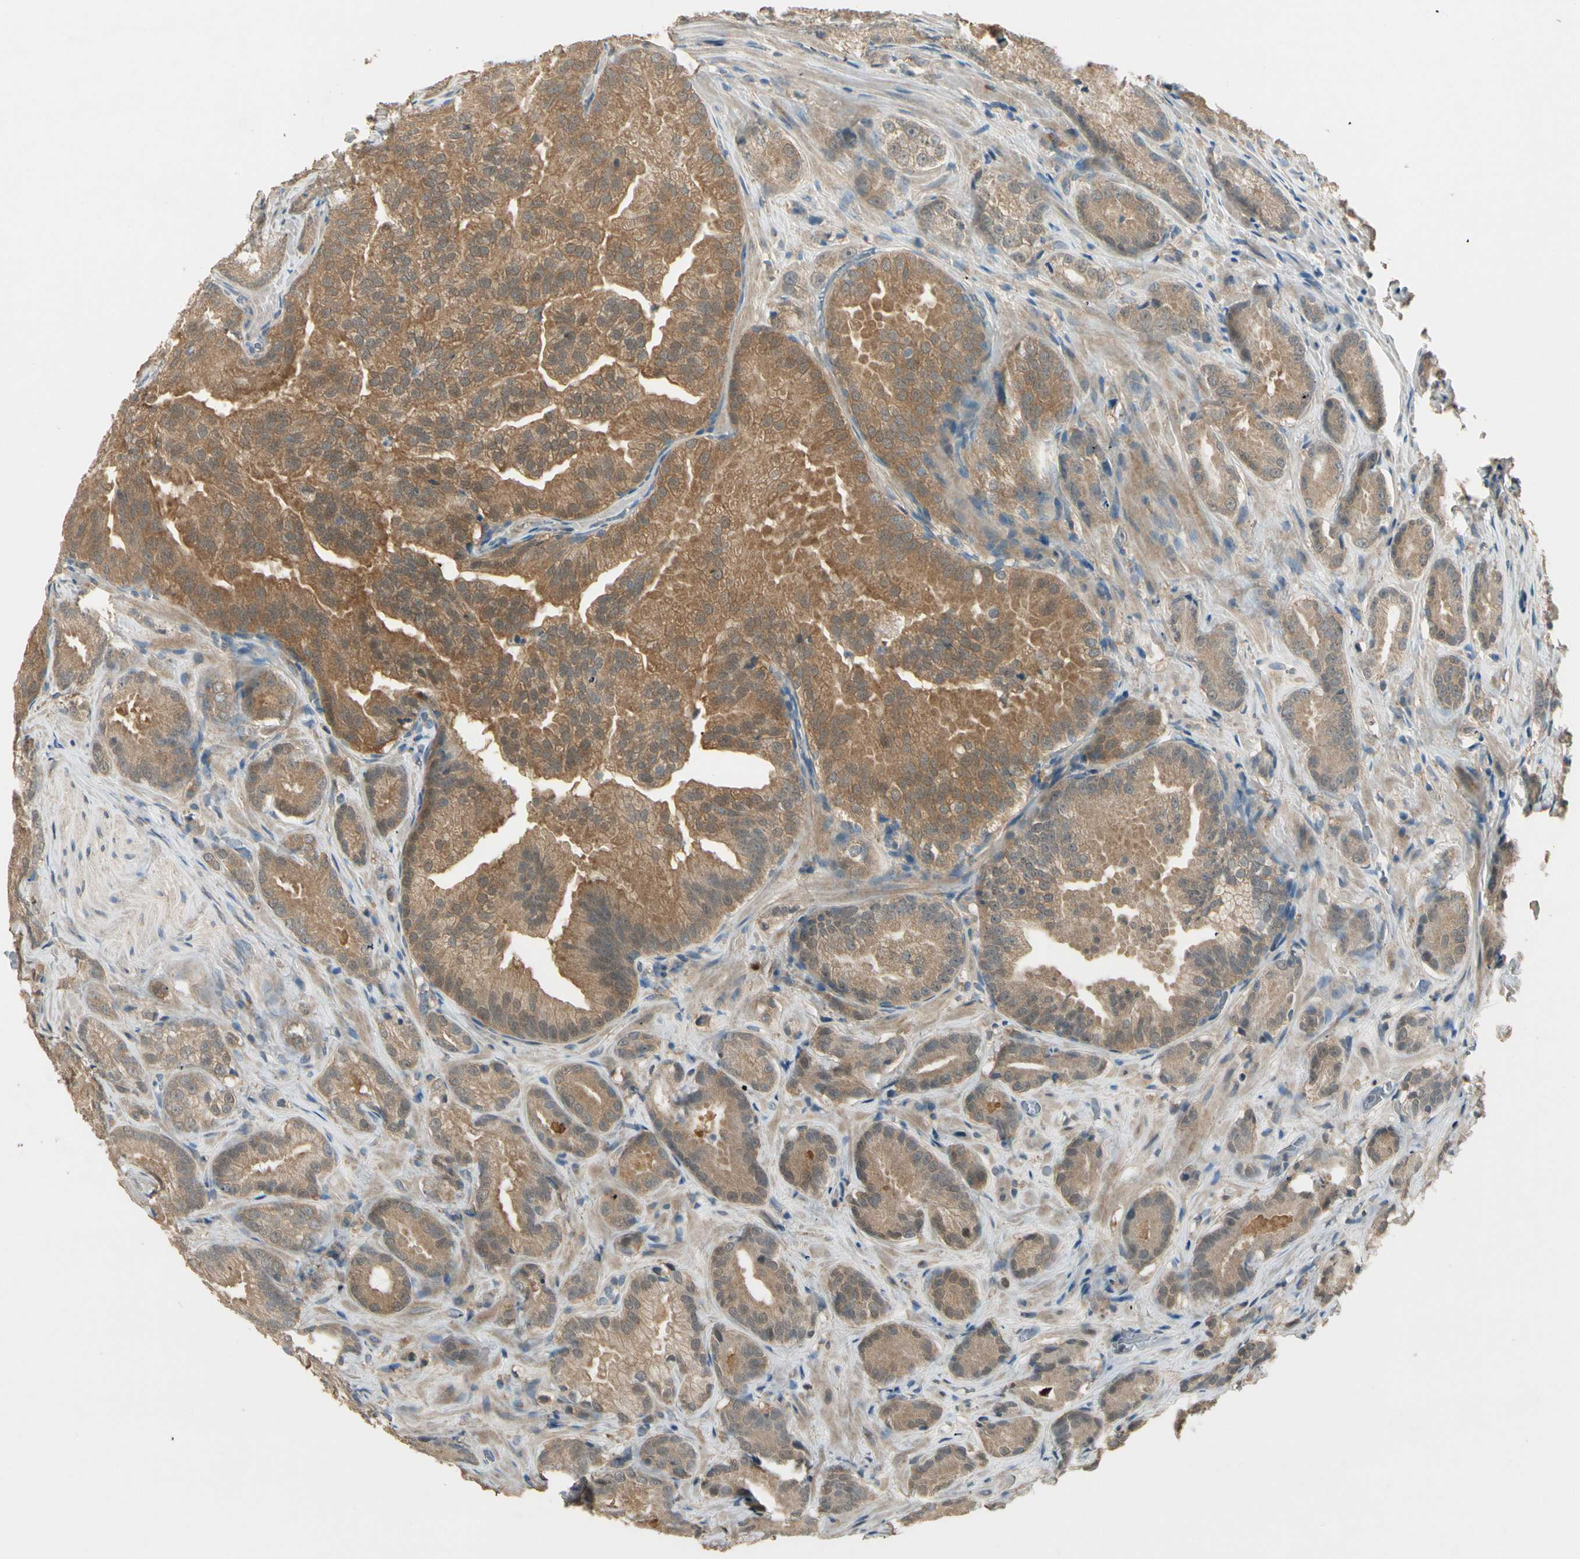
{"staining": {"intensity": "moderate", "quantity": ">75%", "location": "cytoplasmic/membranous"}, "tissue": "prostate cancer", "cell_type": "Tumor cells", "image_type": "cancer", "snomed": [{"axis": "morphology", "description": "Adenocarcinoma, High grade"}, {"axis": "topography", "description": "Prostate"}], "caption": "Moderate cytoplasmic/membranous staining is seen in about >75% of tumor cells in prostate adenocarcinoma (high-grade).", "gene": "PLXNA1", "patient": {"sex": "male", "age": 64}}